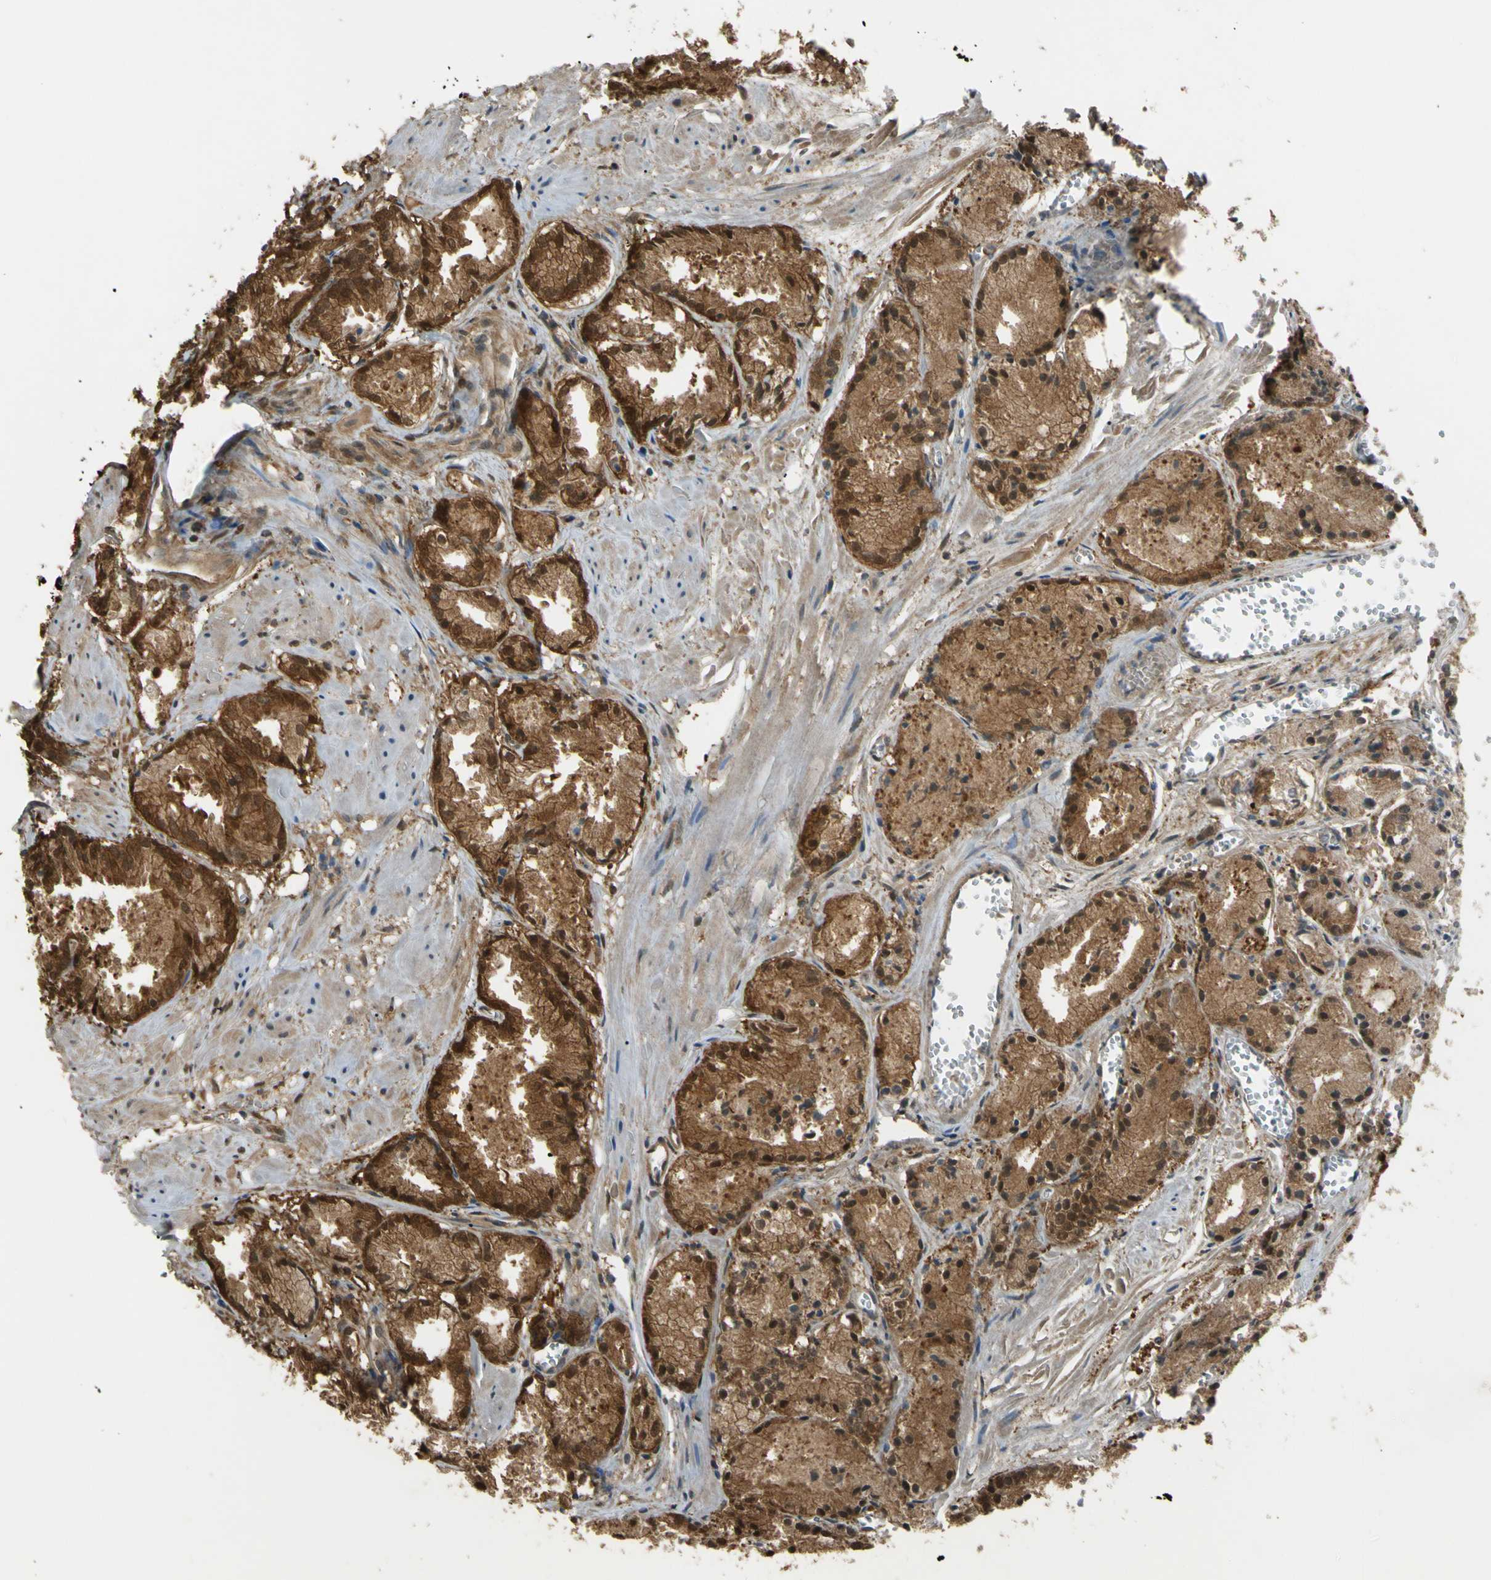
{"staining": {"intensity": "strong", "quantity": ">75%", "location": "cytoplasmic/membranous,nuclear"}, "tissue": "prostate cancer", "cell_type": "Tumor cells", "image_type": "cancer", "snomed": [{"axis": "morphology", "description": "Adenocarcinoma, Low grade"}, {"axis": "topography", "description": "Prostate"}], "caption": "Tumor cells exhibit strong cytoplasmic/membranous and nuclear staining in approximately >75% of cells in prostate low-grade adenocarcinoma.", "gene": "YWHAQ", "patient": {"sex": "male", "age": 72}}